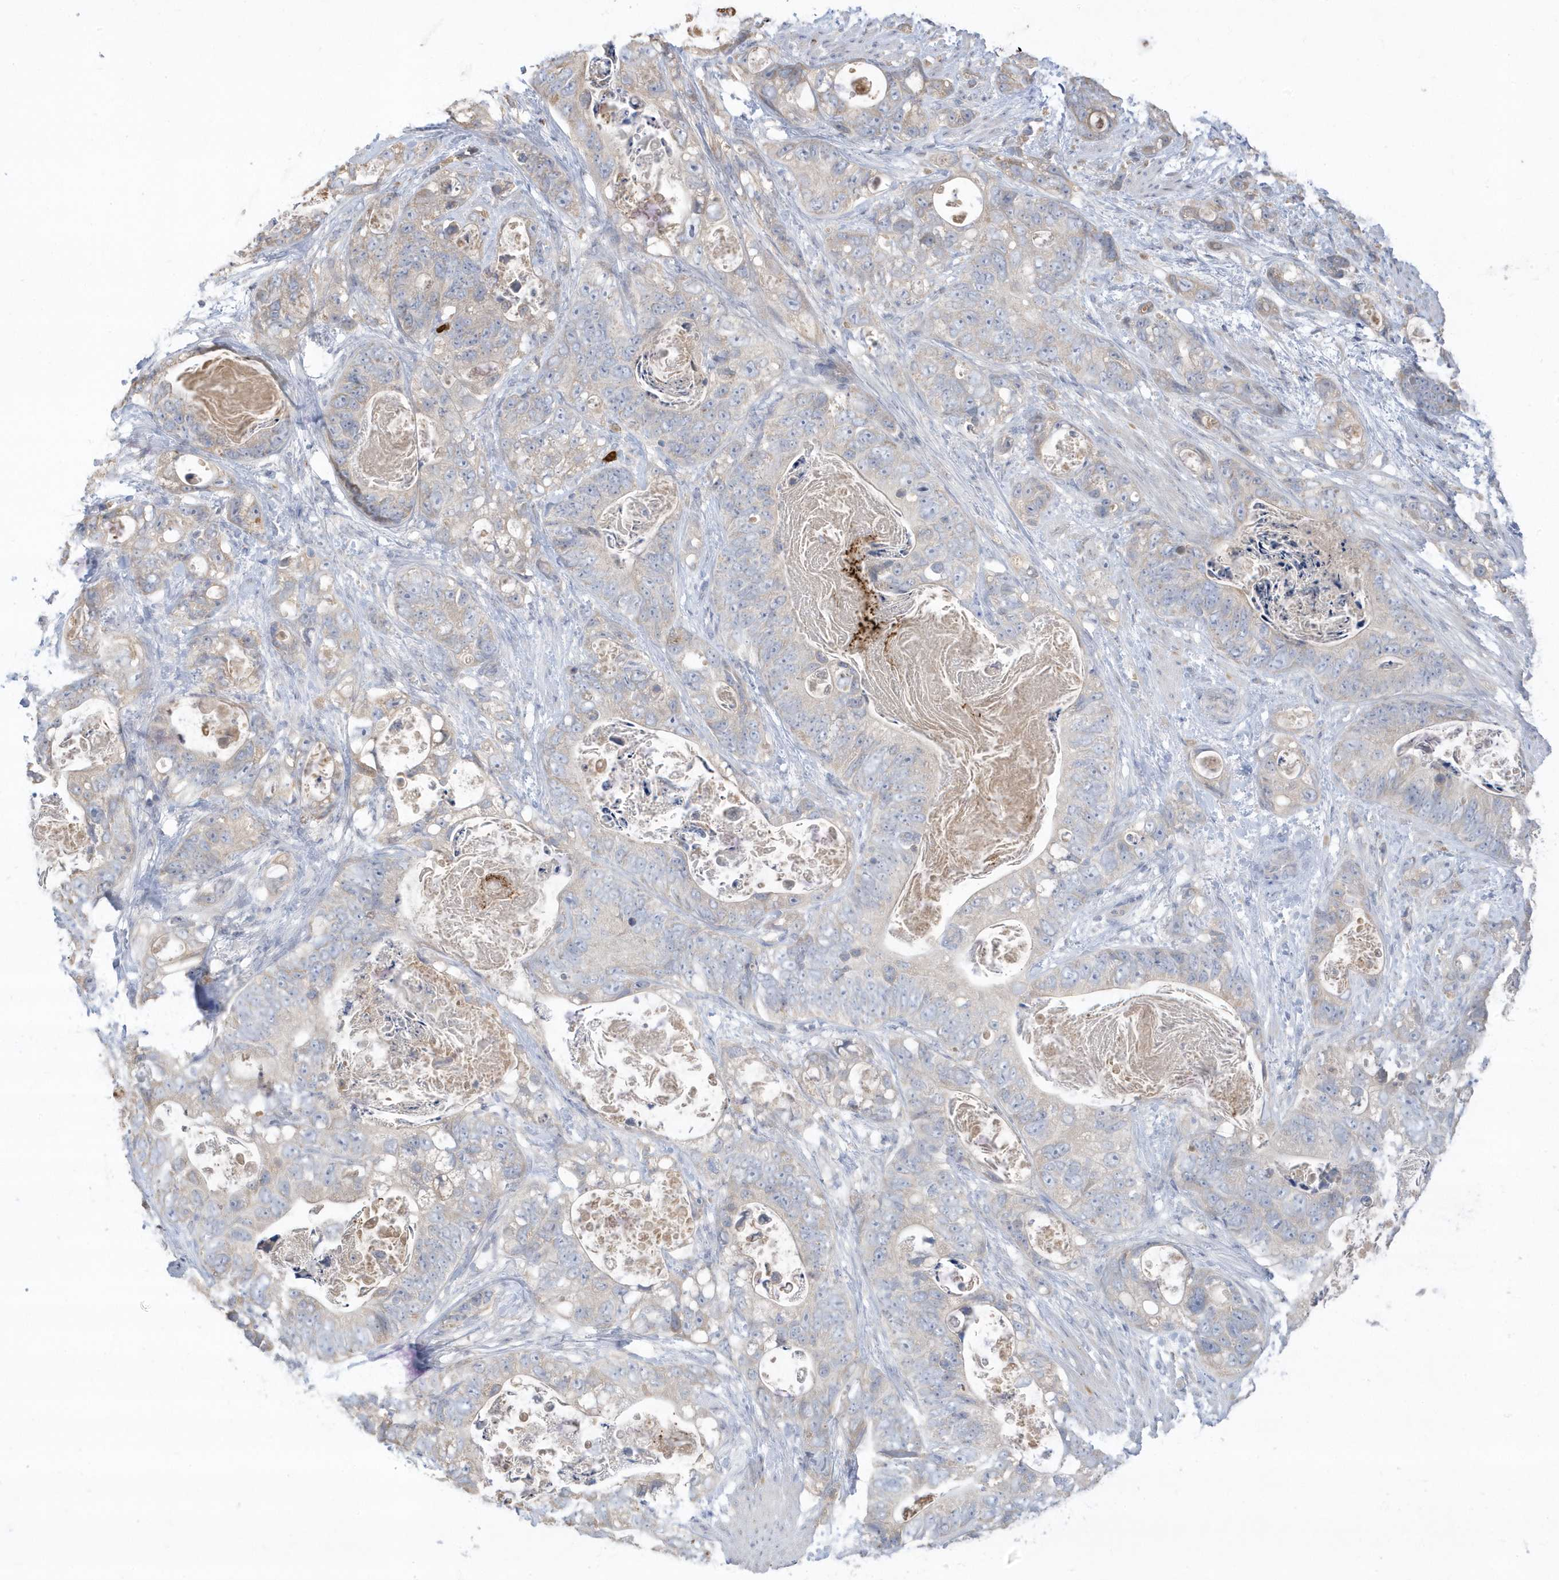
{"staining": {"intensity": "negative", "quantity": "none", "location": "none"}, "tissue": "stomach cancer", "cell_type": "Tumor cells", "image_type": "cancer", "snomed": [{"axis": "morphology", "description": "Normal tissue, NOS"}, {"axis": "morphology", "description": "Adenocarcinoma, NOS"}, {"axis": "topography", "description": "Stomach"}], "caption": "An immunohistochemistry micrograph of stomach cancer (adenocarcinoma) is shown. There is no staining in tumor cells of stomach cancer (adenocarcinoma).", "gene": "DPP9", "patient": {"sex": "female", "age": 89}}